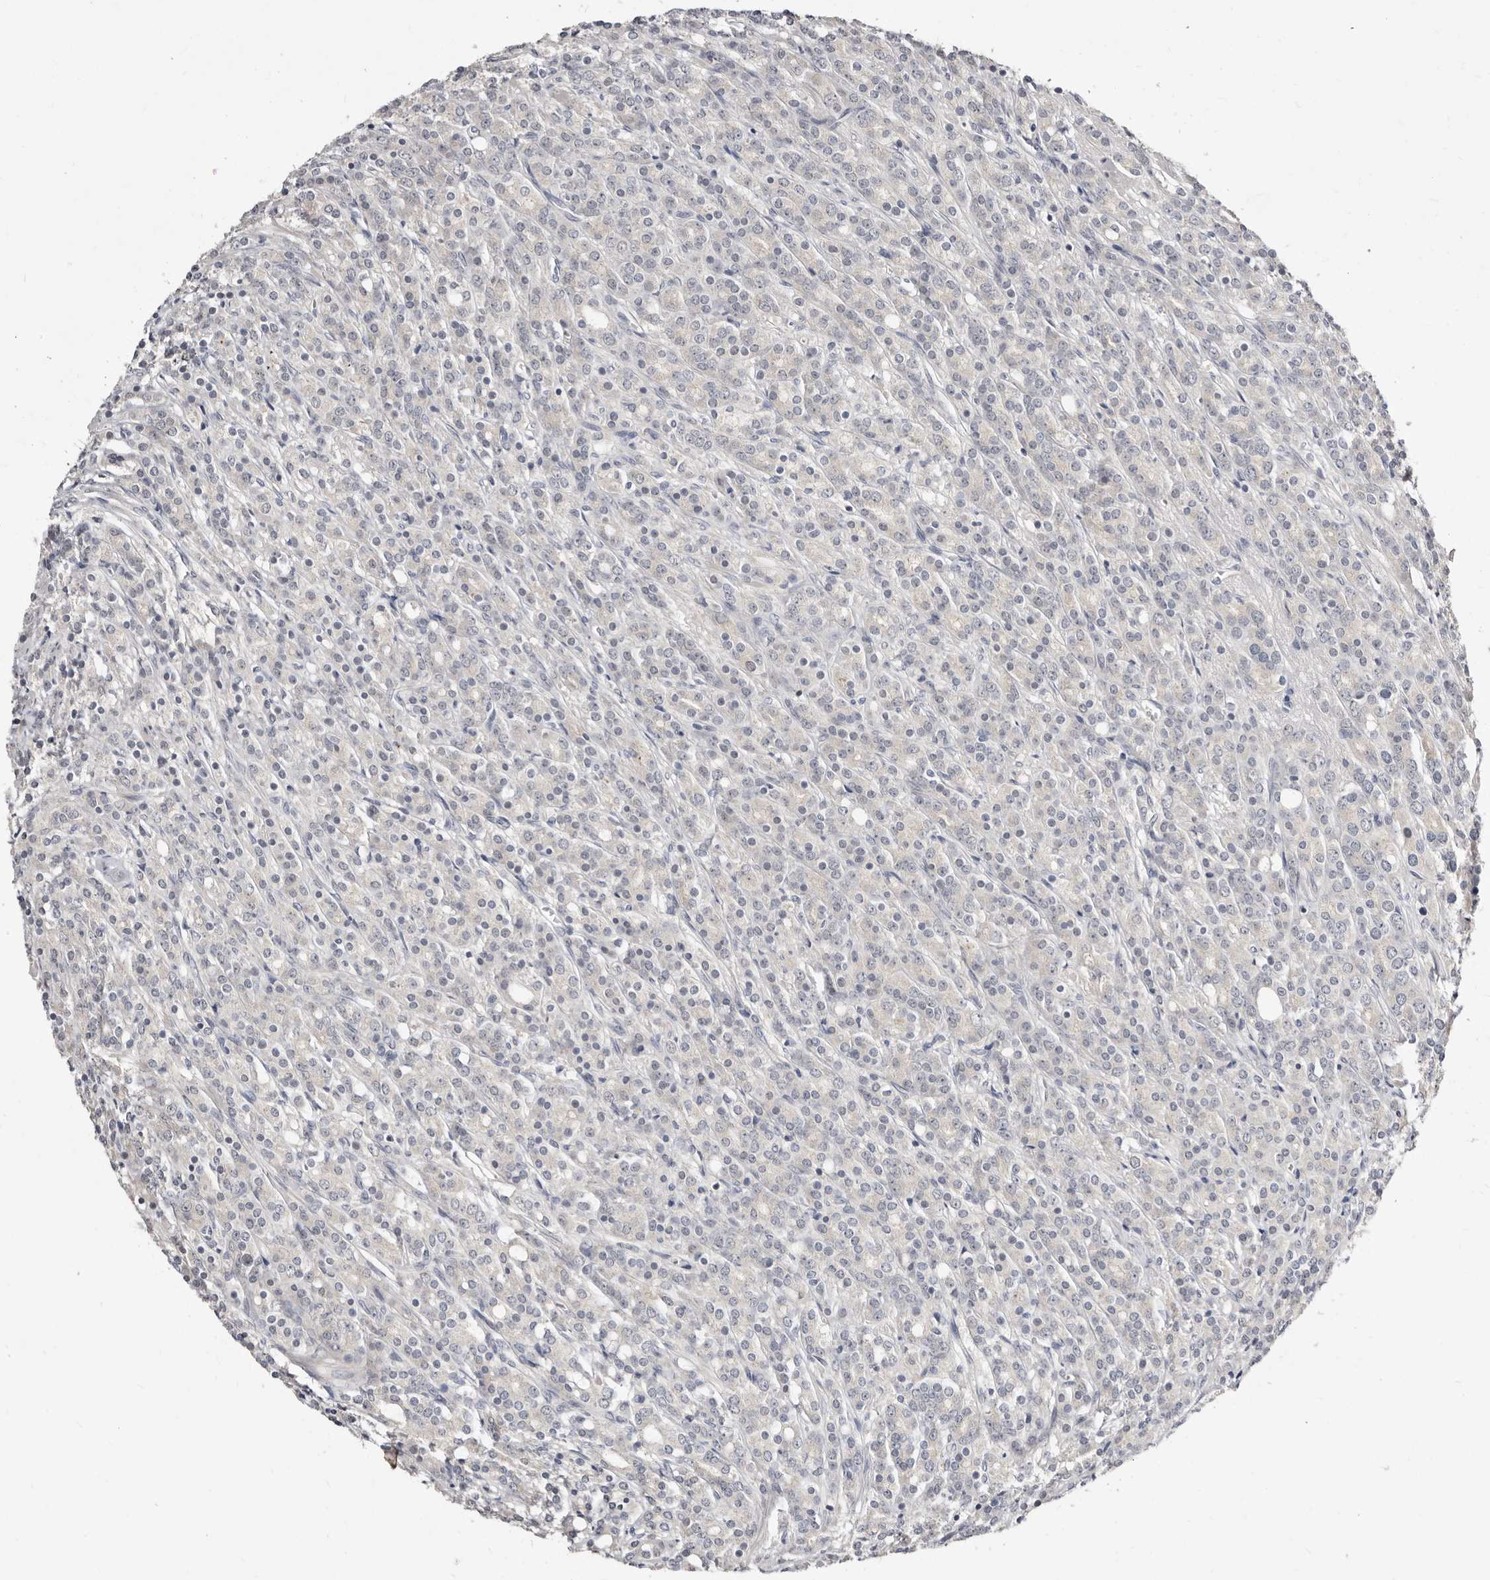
{"staining": {"intensity": "negative", "quantity": "none", "location": "none"}, "tissue": "prostate cancer", "cell_type": "Tumor cells", "image_type": "cancer", "snomed": [{"axis": "morphology", "description": "Adenocarcinoma, High grade"}, {"axis": "topography", "description": "Prostate"}], "caption": "Immunohistochemistry of prostate cancer (adenocarcinoma (high-grade)) shows no staining in tumor cells. (Brightfield microscopy of DAB (3,3'-diaminobenzidine) immunohistochemistry at high magnification).", "gene": "KLHL4", "patient": {"sex": "male", "age": 62}}